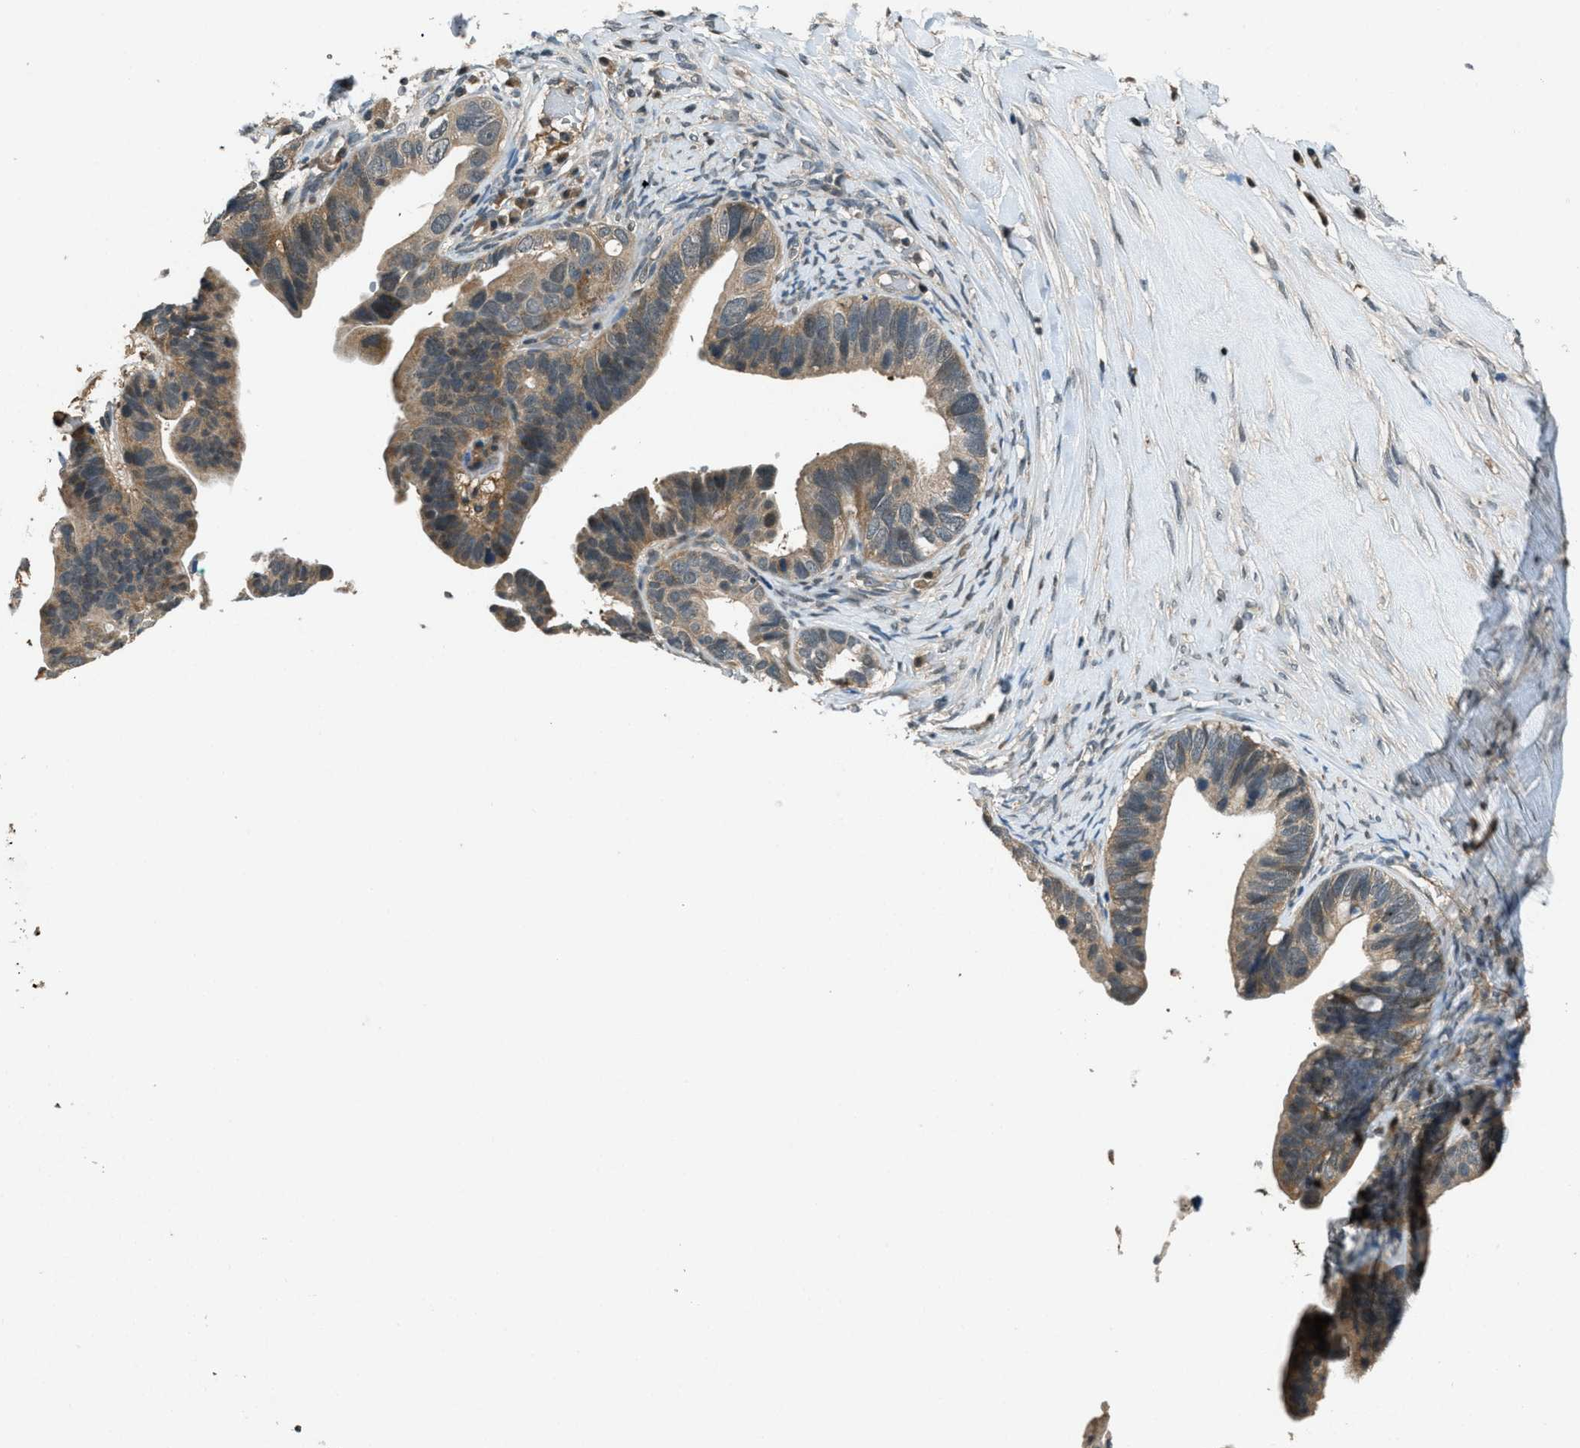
{"staining": {"intensity": "moderate", "quantity": ">75%", "location": "cytoplasmic/membranous"}, "tissue": "ovarian cancer", "cell_type": "Tumor cells", "image_type": "cancer", "snomed": [{"axis": "morphology", "description": "Cystadenocarcinoma, serous, NOS"}, {"axis": "topography", "description": "Ovary"}], "caption": "IHC of human ovarian serous cystadenocarcinoma shows medium levels of moderate cytoplasmic/membranous expression in approximately >75% of tumor cells.", "gene": "DUSP6", "patient": {"sex": "female", "age": 56}}